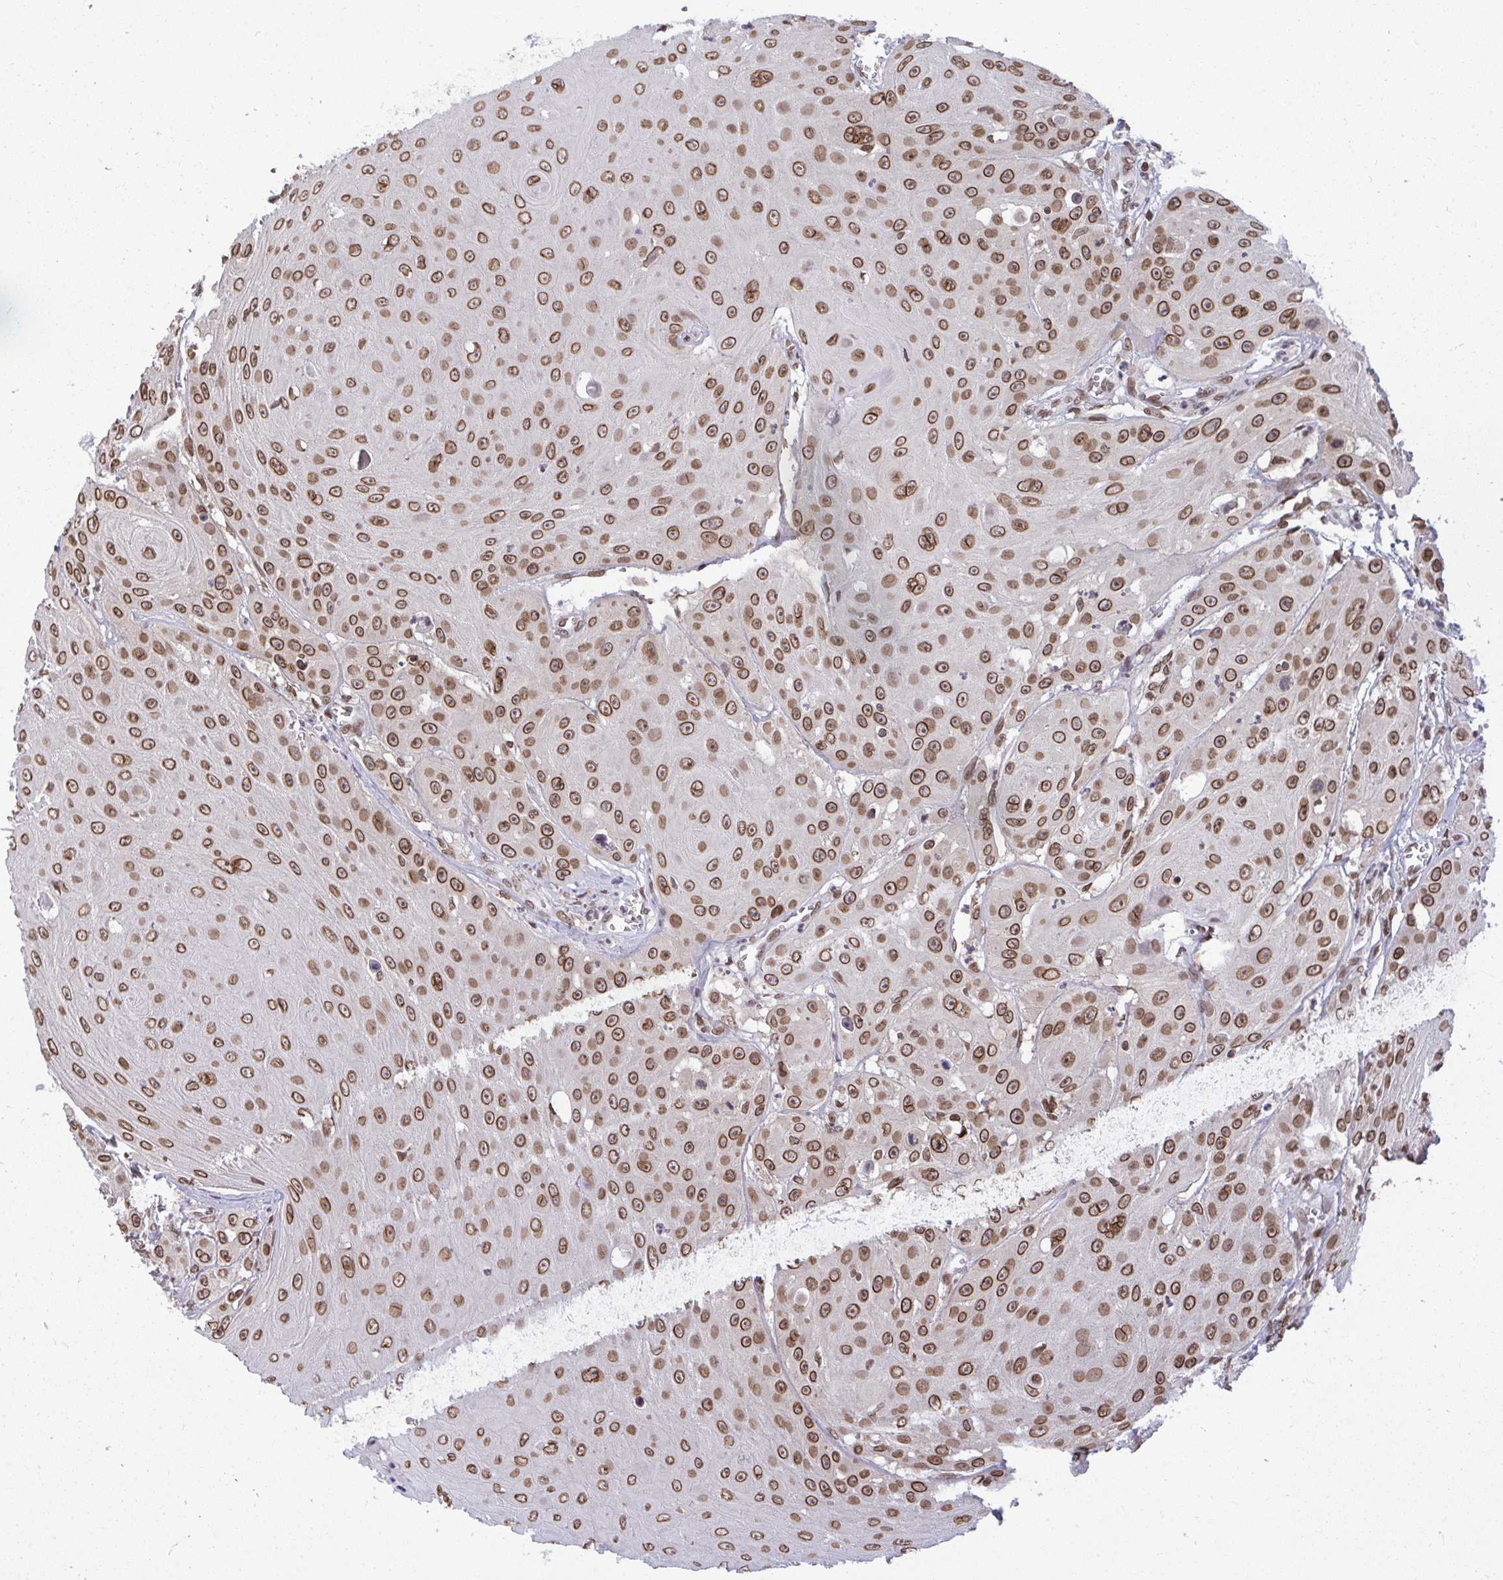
{"staining": {"intensity": "moderate", "quantity": ">75%", "location": "cytoplasmic/membranous,nuclear"}, "tissue": "head and neck cancer", "cell_type": "Tumor cells", "image_type": "cancer", "snomed": [{"axis": "morphology", "description": "Squamous cell carcinoma, NOS"}, {"axis": "topography", "description": "Oral tissue"}, {"axis": "topography", "description": "Head-Neck"}], "caption": "A histopathology image of human head and neck cancer (squamous cell carcinoma) stained for a protein demonstrates moderate cytoplasmic/membranous and nuclear brown staining in tumor cells.", "gene": "JPT1", "patient": {"sex": "male", "age": 81}}